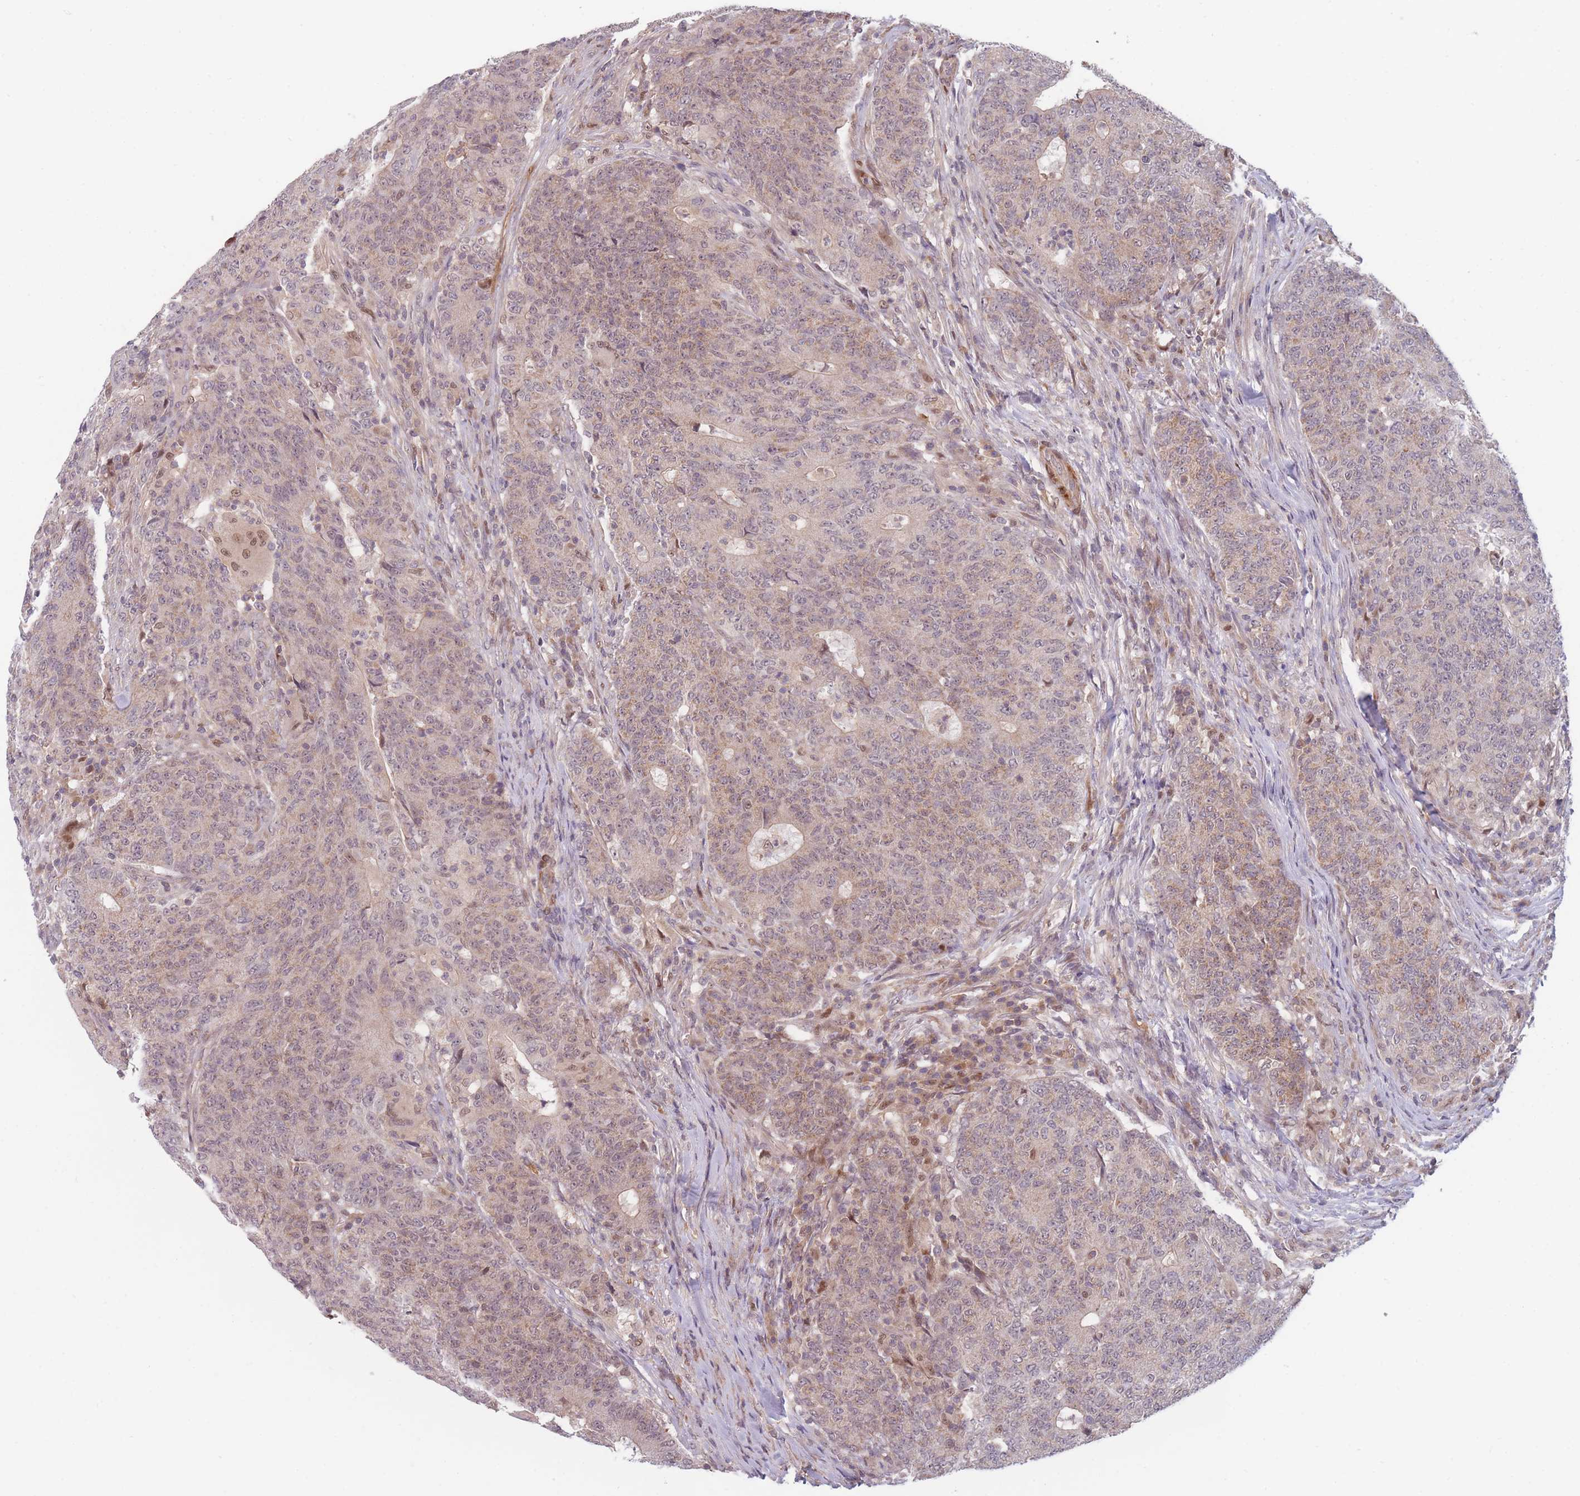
{"staining": {"intensity": "weak", "quantity": ">75%", "location": "cytoplasmic/membranous,nuclear"}, "tissue": "colorectal cancer", "cell_type": "Tumor cells", "image_type": "cancer", "snomed": [{"axis": "morphology", "description": "Adenocarcinoma, NOS"}, {"axis": "topography", "description": "Colon"}], "caption": "IHC image of neoplastic tissue: human colorectal adenocarcinoma stained using immunohistochemistry (IHC) displays low levels of weak protein expression localized specifically in the cytoplasmic/membranous and nuclear of tumor cells, appearing as a cytoplasmic/membranous and nuclear brown color.", "gene": "FAM153A", "patient": {"sex": "female", "age": 75}}